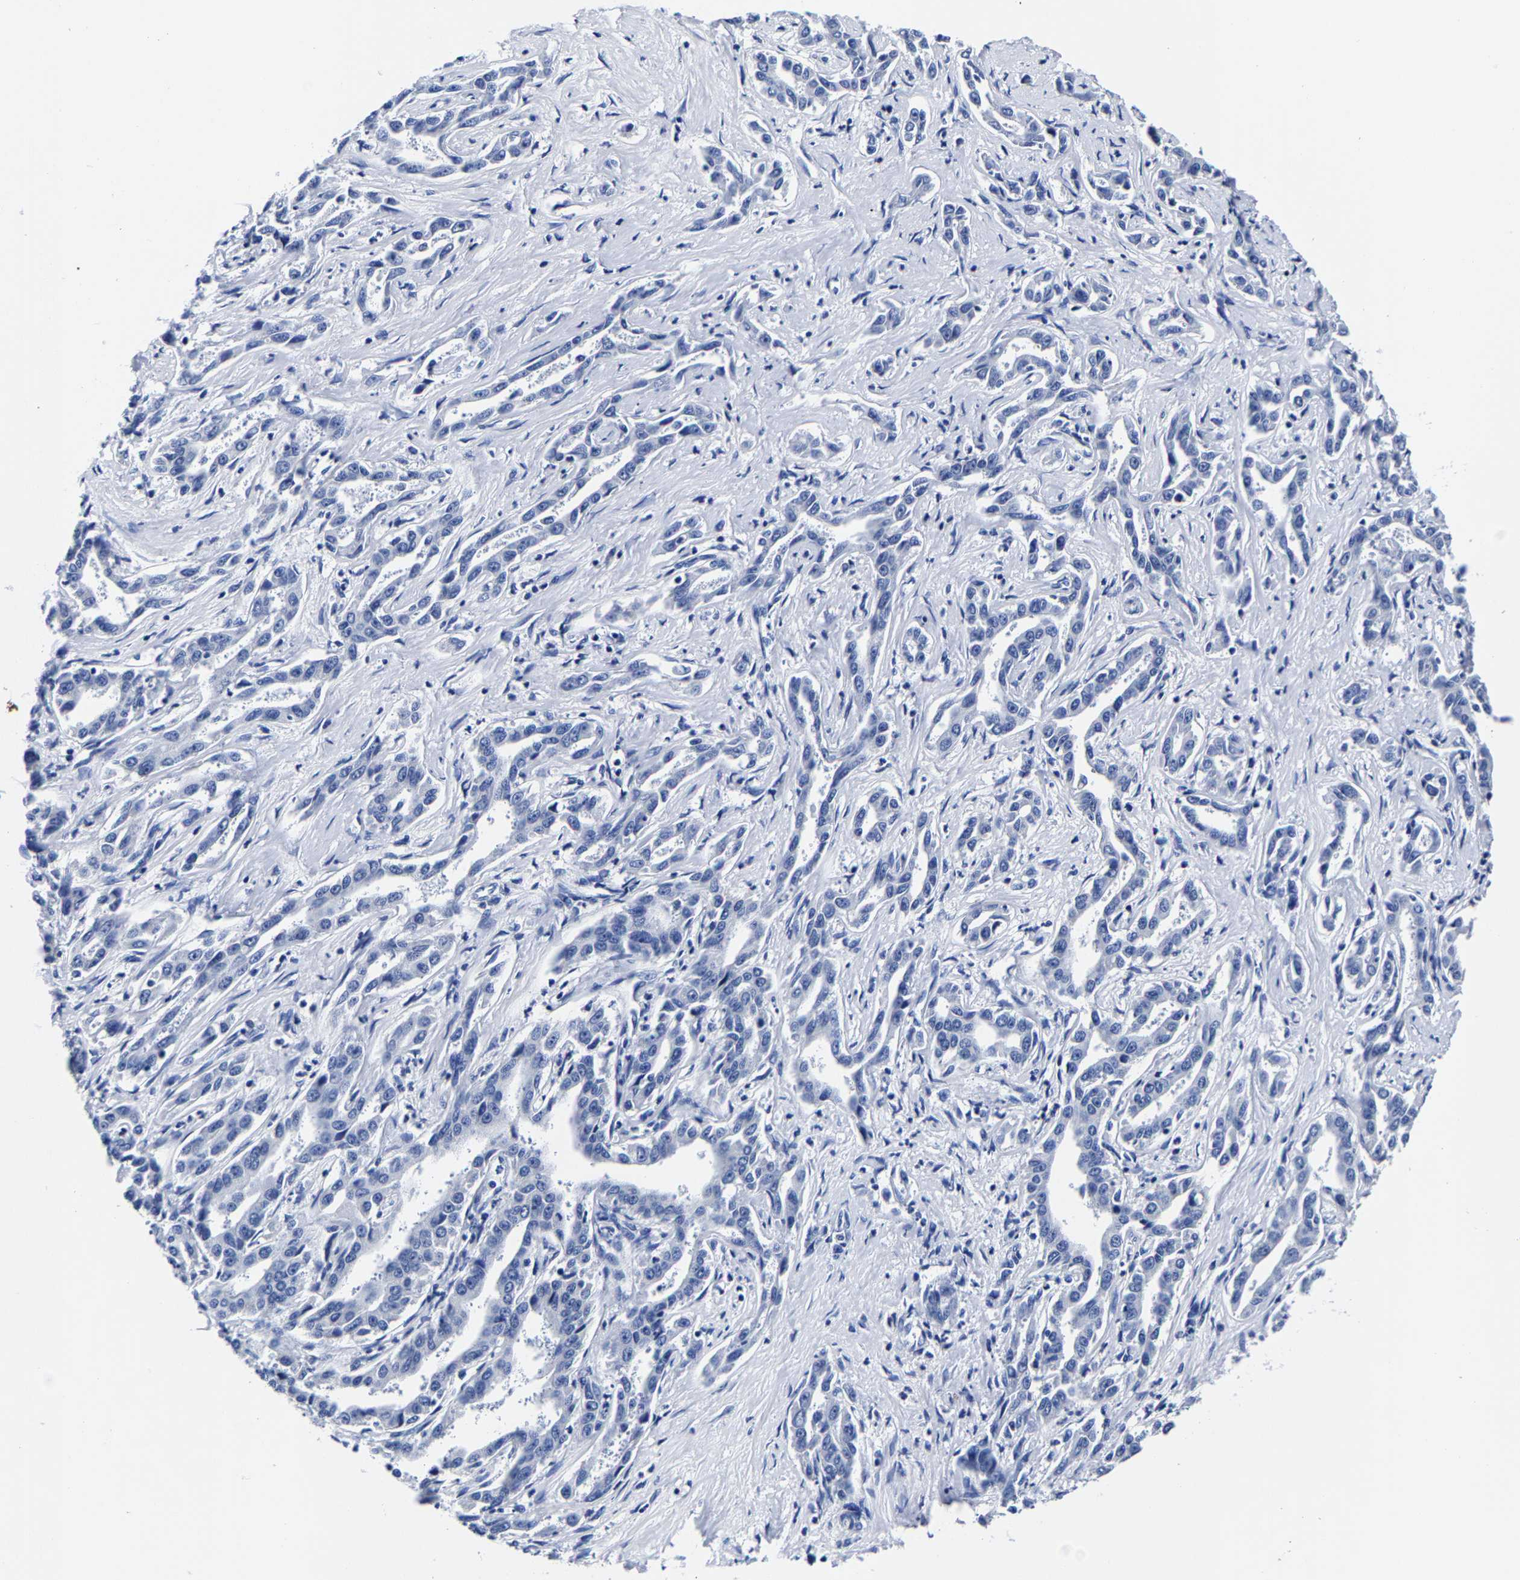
{"staining": {"intensity": "negative", "quantity": "none", "location": "none"}, "tissue": "liver cancer", "cell_type": "Tumor cells", "image_type": "cancer", "snomed": [{"axis": "morphology", "description": "Cholangiocarcinoma"}, {"axis": "topography", "description": "Liver"}], "caption": "Immunohistochemistry (IHC) of human cholangiocarcinoma (liver) displays no expression in tumor cells.", "gene": "CPA2", "patient": {"sex": "male", "age": 59}}